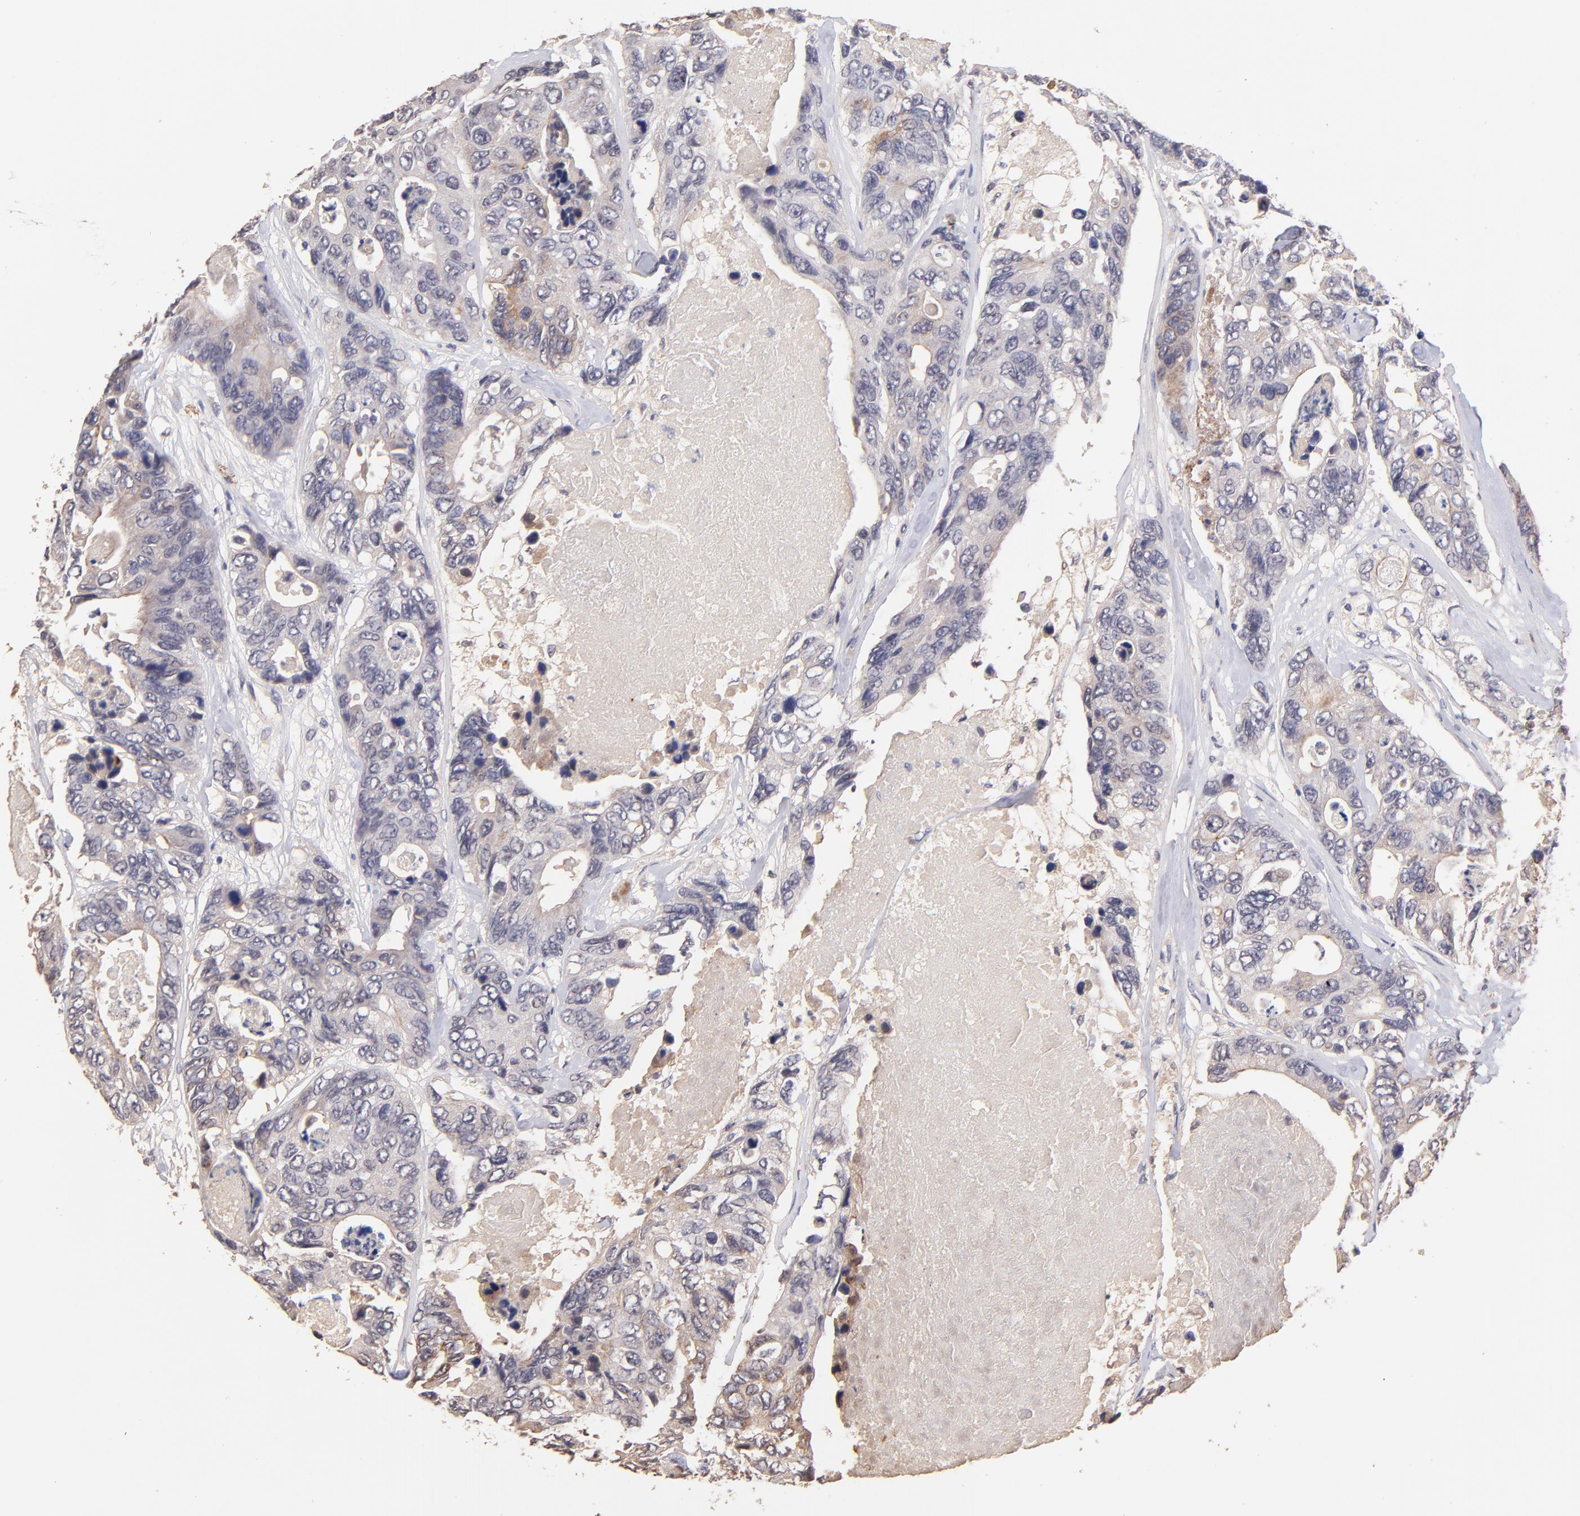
{"staining": {"intensity": "weak", "quantity": "<25%", "location": "cytoplasmic/membranous"}, "tissue": "colorectal cancer", "cell_type": "Tumor cells", "image_type": "cancer", "snomed": [{"axis": "morphology", "description": "Adenocarcinoma, NOS"}, {"axis": "topography", "description": "Colon"}], "caption": "Image shows no significant protein expression in tumor cells of adenocarcinoma (colorectal). (Brightfield microscopy of DAB (3,3'-diaminobenzidine) immunohistochemistry (IHC) at high magnification).", "gene": "RNASEL", "patient": {"sex": "female", "age": 86}}